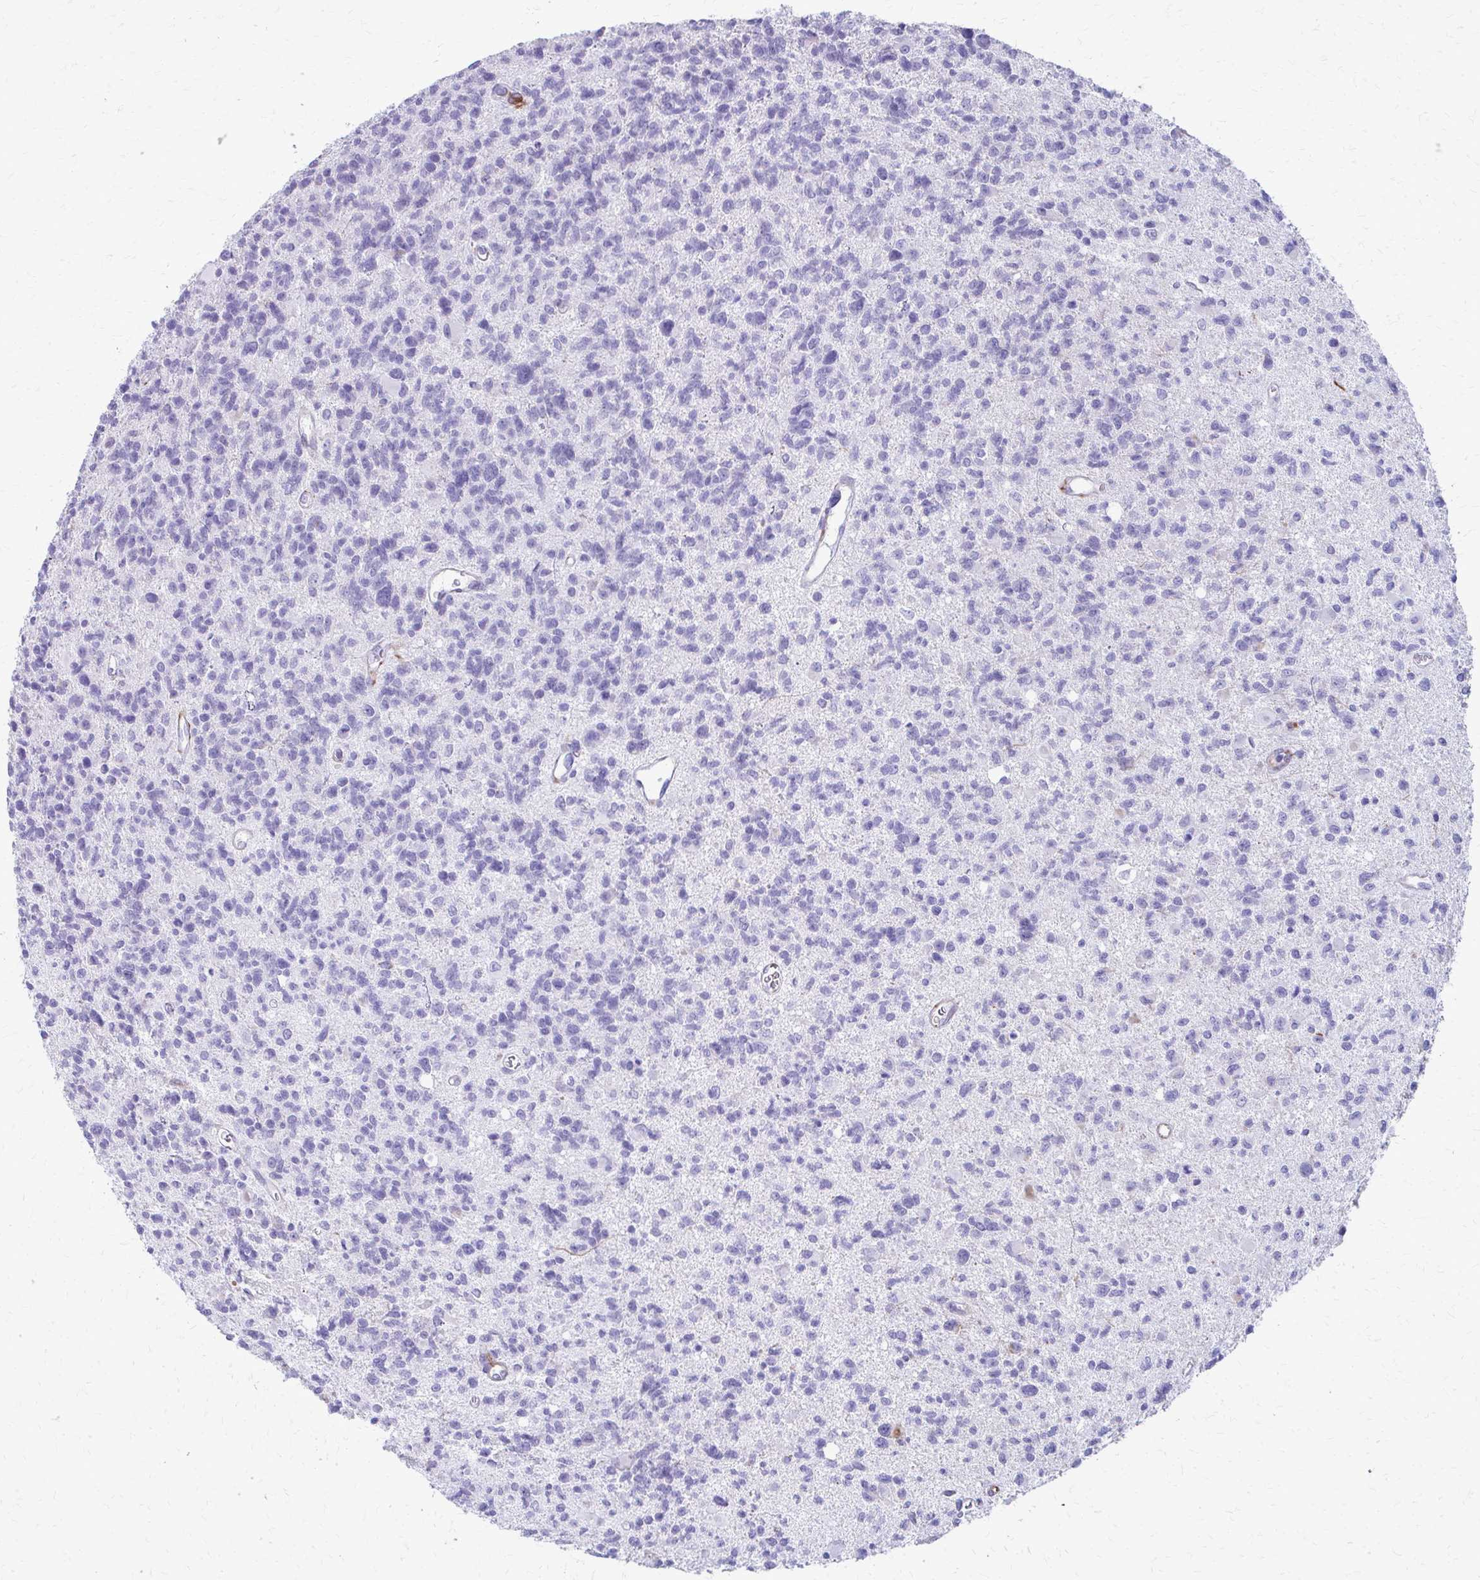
{"staining": {"intensity": "negative", "quantity": "none", "location": "none"}, "tissue": "glioma", "cell_type": "Tumor cells", "image_type": "cancer", "snomed": [{"axis": "morphology", "description": "Glioma, malignant, High grade"}, {"axis": "topography", "description": "Brain"}], "caption": "IHC image of neoplastic tissue: glioma stained with DAB (3,3'-diaminobenzidine) exhibits no significant protein positivity in tumor cells. (DAB IHC visualized using brightfield microscopy, high magnification).", "gene": "TRIM6", "patient": {"sex": "male", "age": 29}}